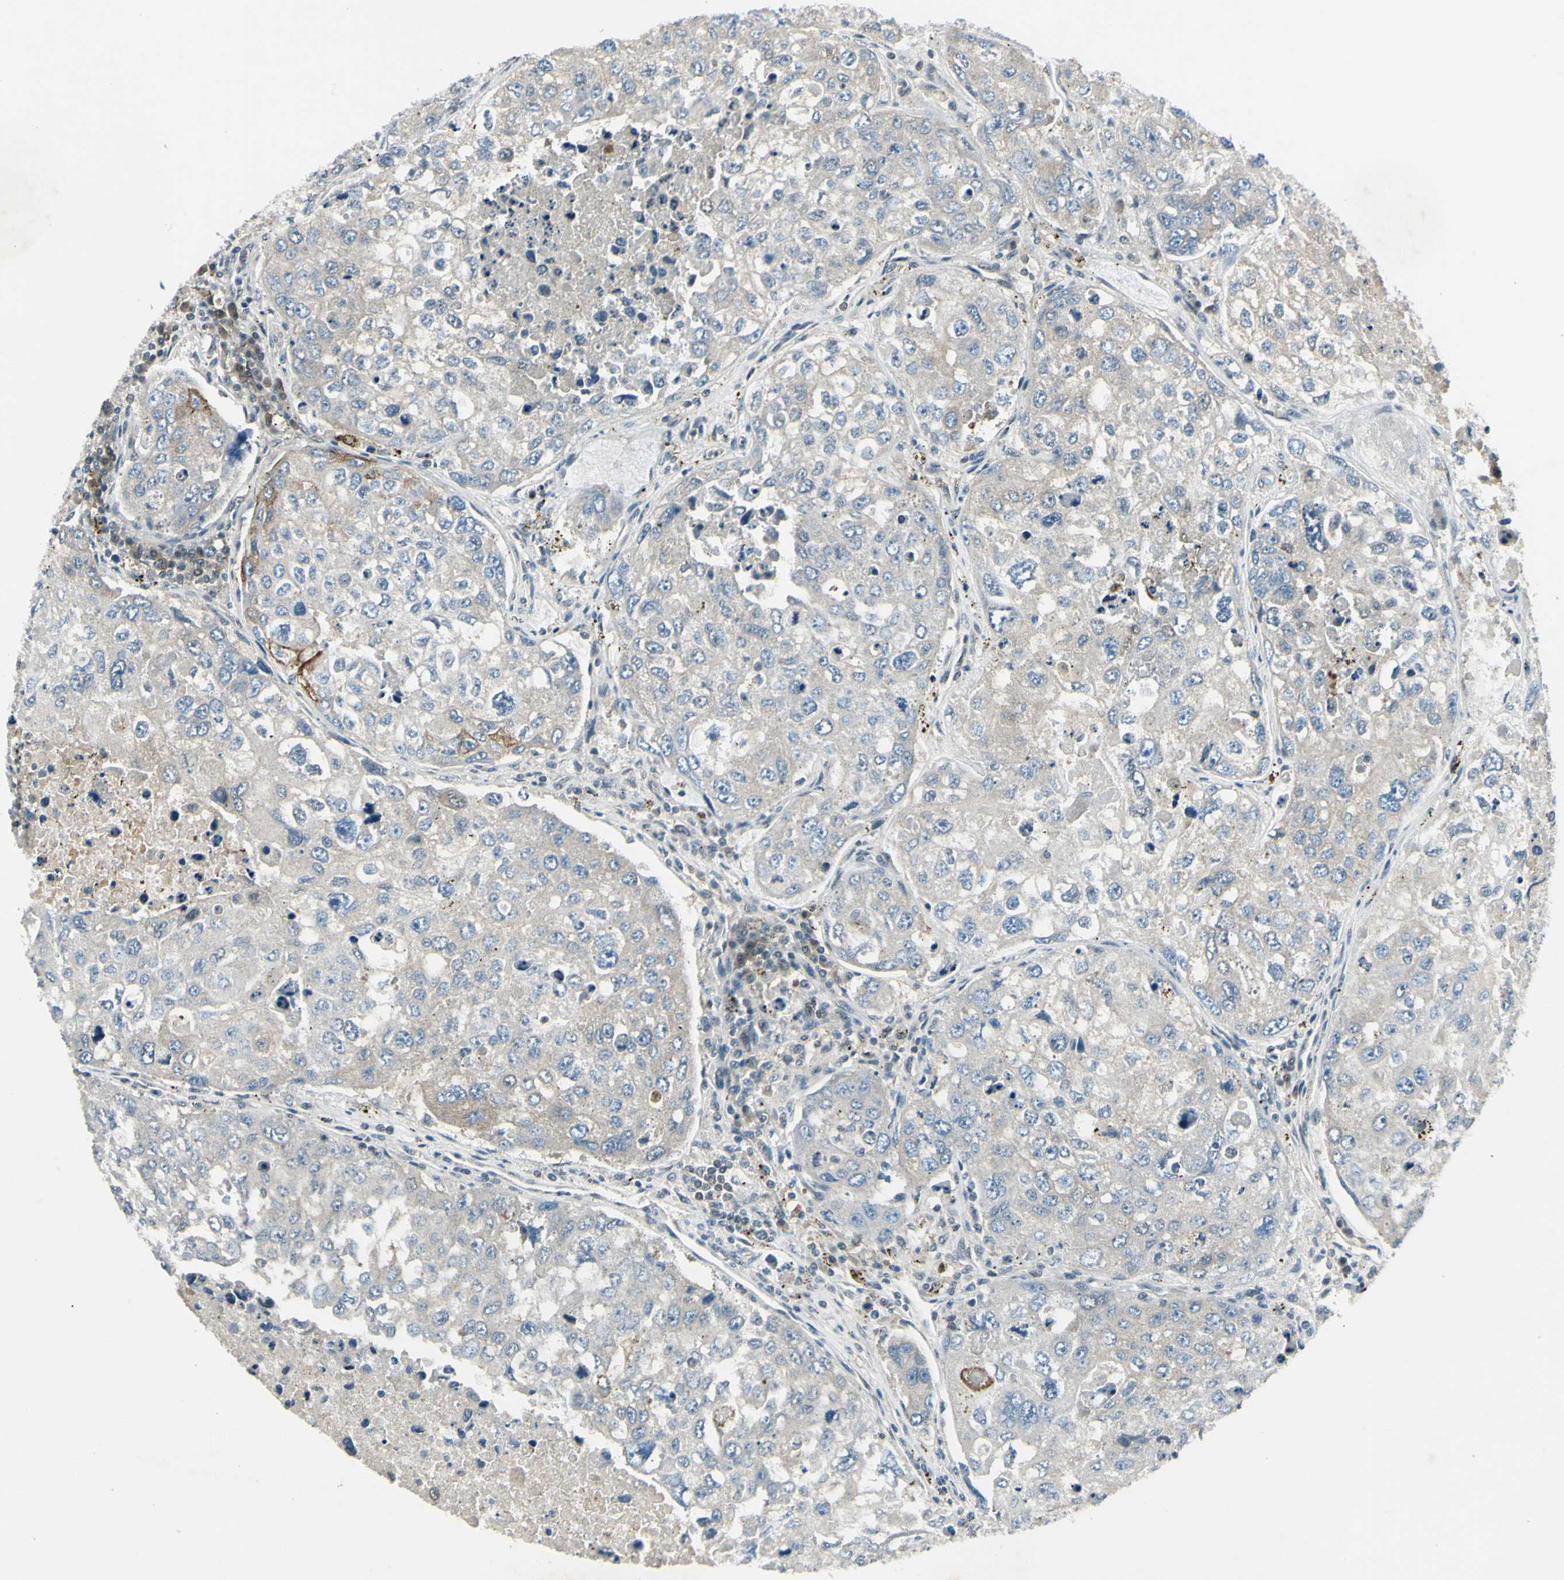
{"staining": {"intensity": "negative", "quantity": "none", "location": "none"}, "tissue": "urothelial cancer", "cell_type": "Tumor cells", "image_type": "cancer", "snomed": [{"axis": "morphology", "description": "Urothelial carcinoma, High grade"}, {"axis": "topography", "description": "Lymph node"}, {"axis": "topography", "description": "Urinary bladder"}], "caption": "The image demonstrates no significant staining in tumor cells of urothelial cancer.", "gene": "PSMD5", "patient": {"sex": "male", "age": 51}}